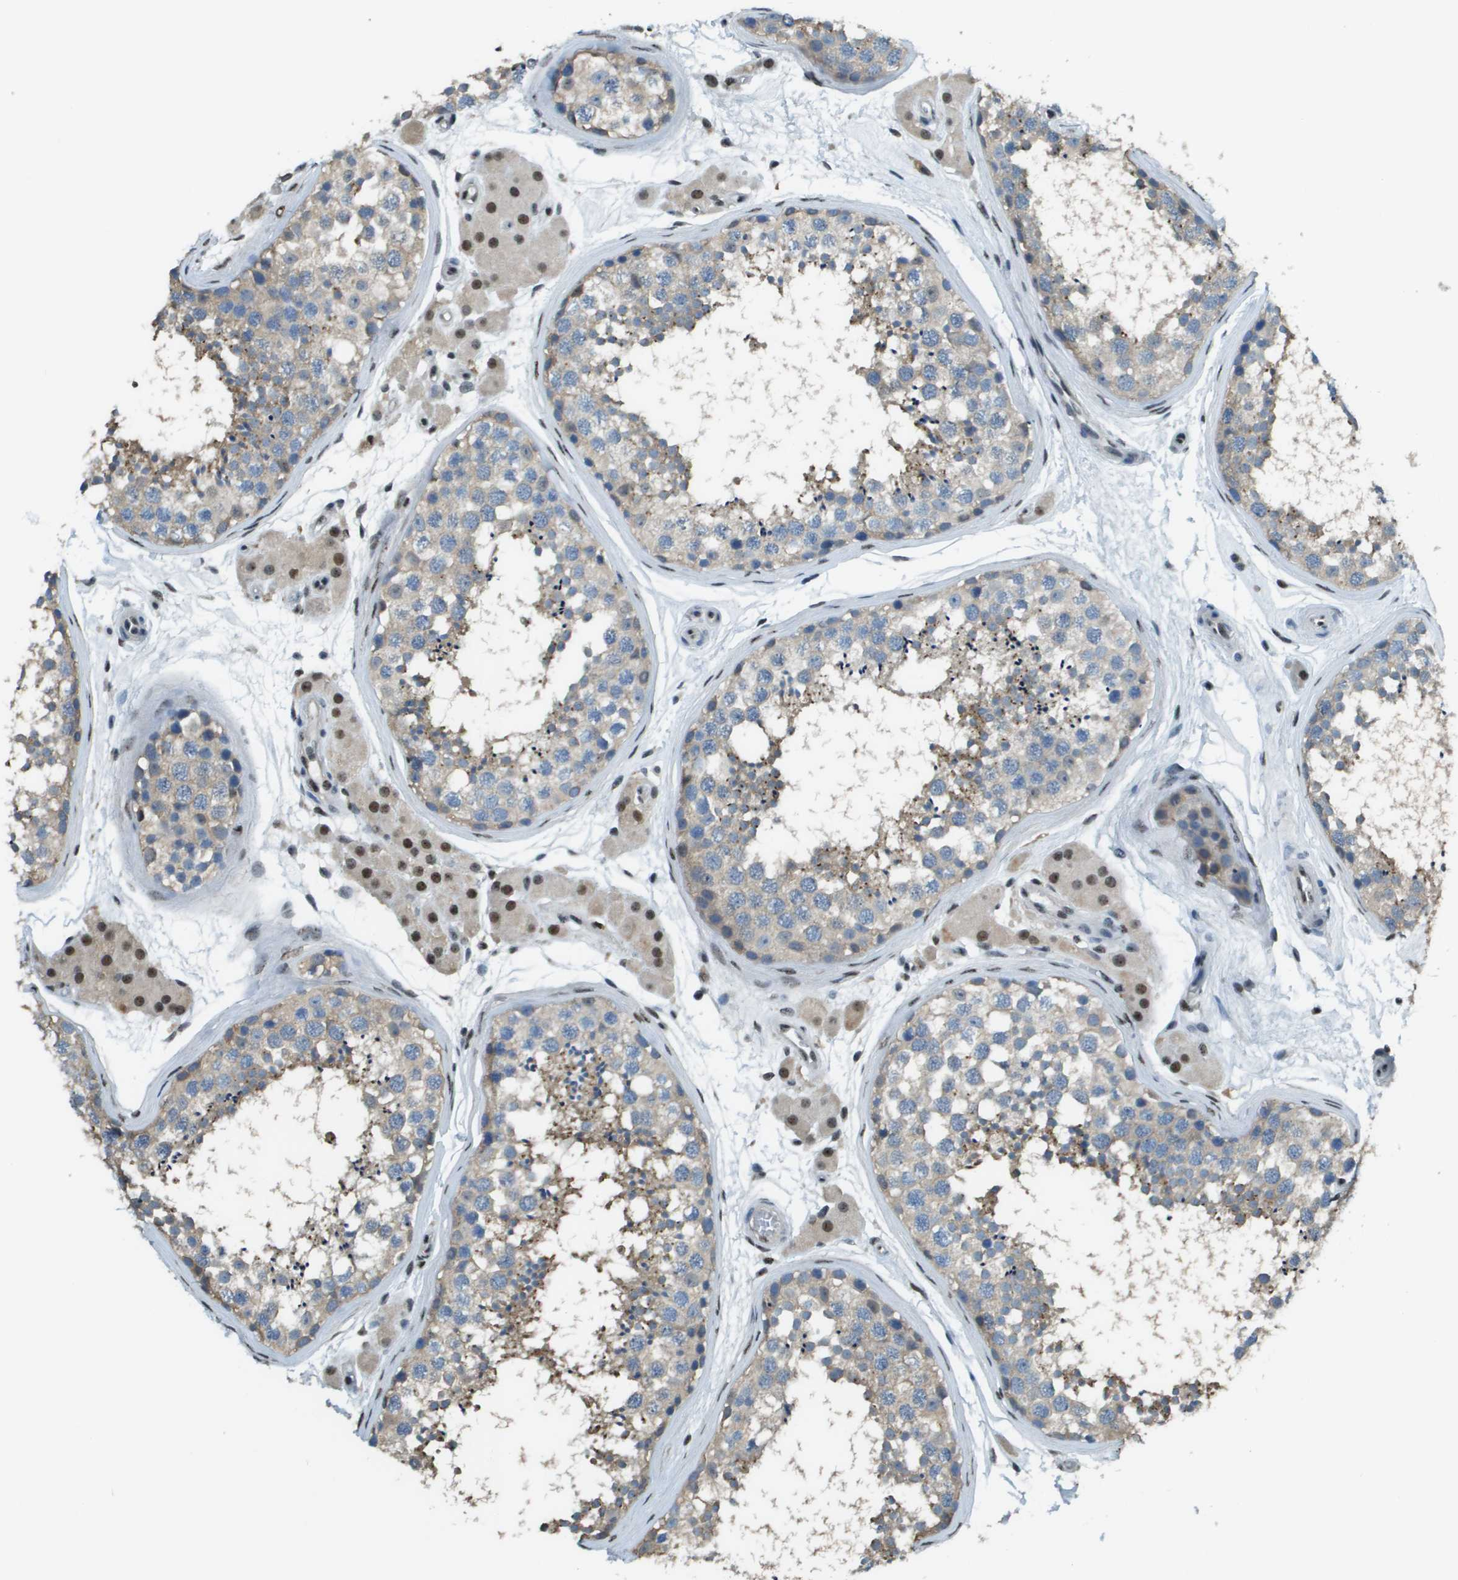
{"staining": {"intensity": "weak", "quantity": ">75%", "location": "cytoplasmic/membranous"}, "tissue": "testis", "cell_type": "Cells in seminiferous ducts", "image_type": "normal", "snomed": [{"axis": "morphology", "description": "Normal tissue, NOS"}, {"axis": "topography", "description": "Testis"}], "caption": "Protein expression analysis of normal testis exhibits weak cytoplasmic/membranous staining in approximately >75% of cells in seminiferous ducts. The staining is performed using DAB (3,3'-diaminobenzidine) brown chromogen to label protein expression. The nuclei are counter-stained blue using hematoxylin.", "gene": "SP100", "patient": {"sex": "male", "age": 56}}